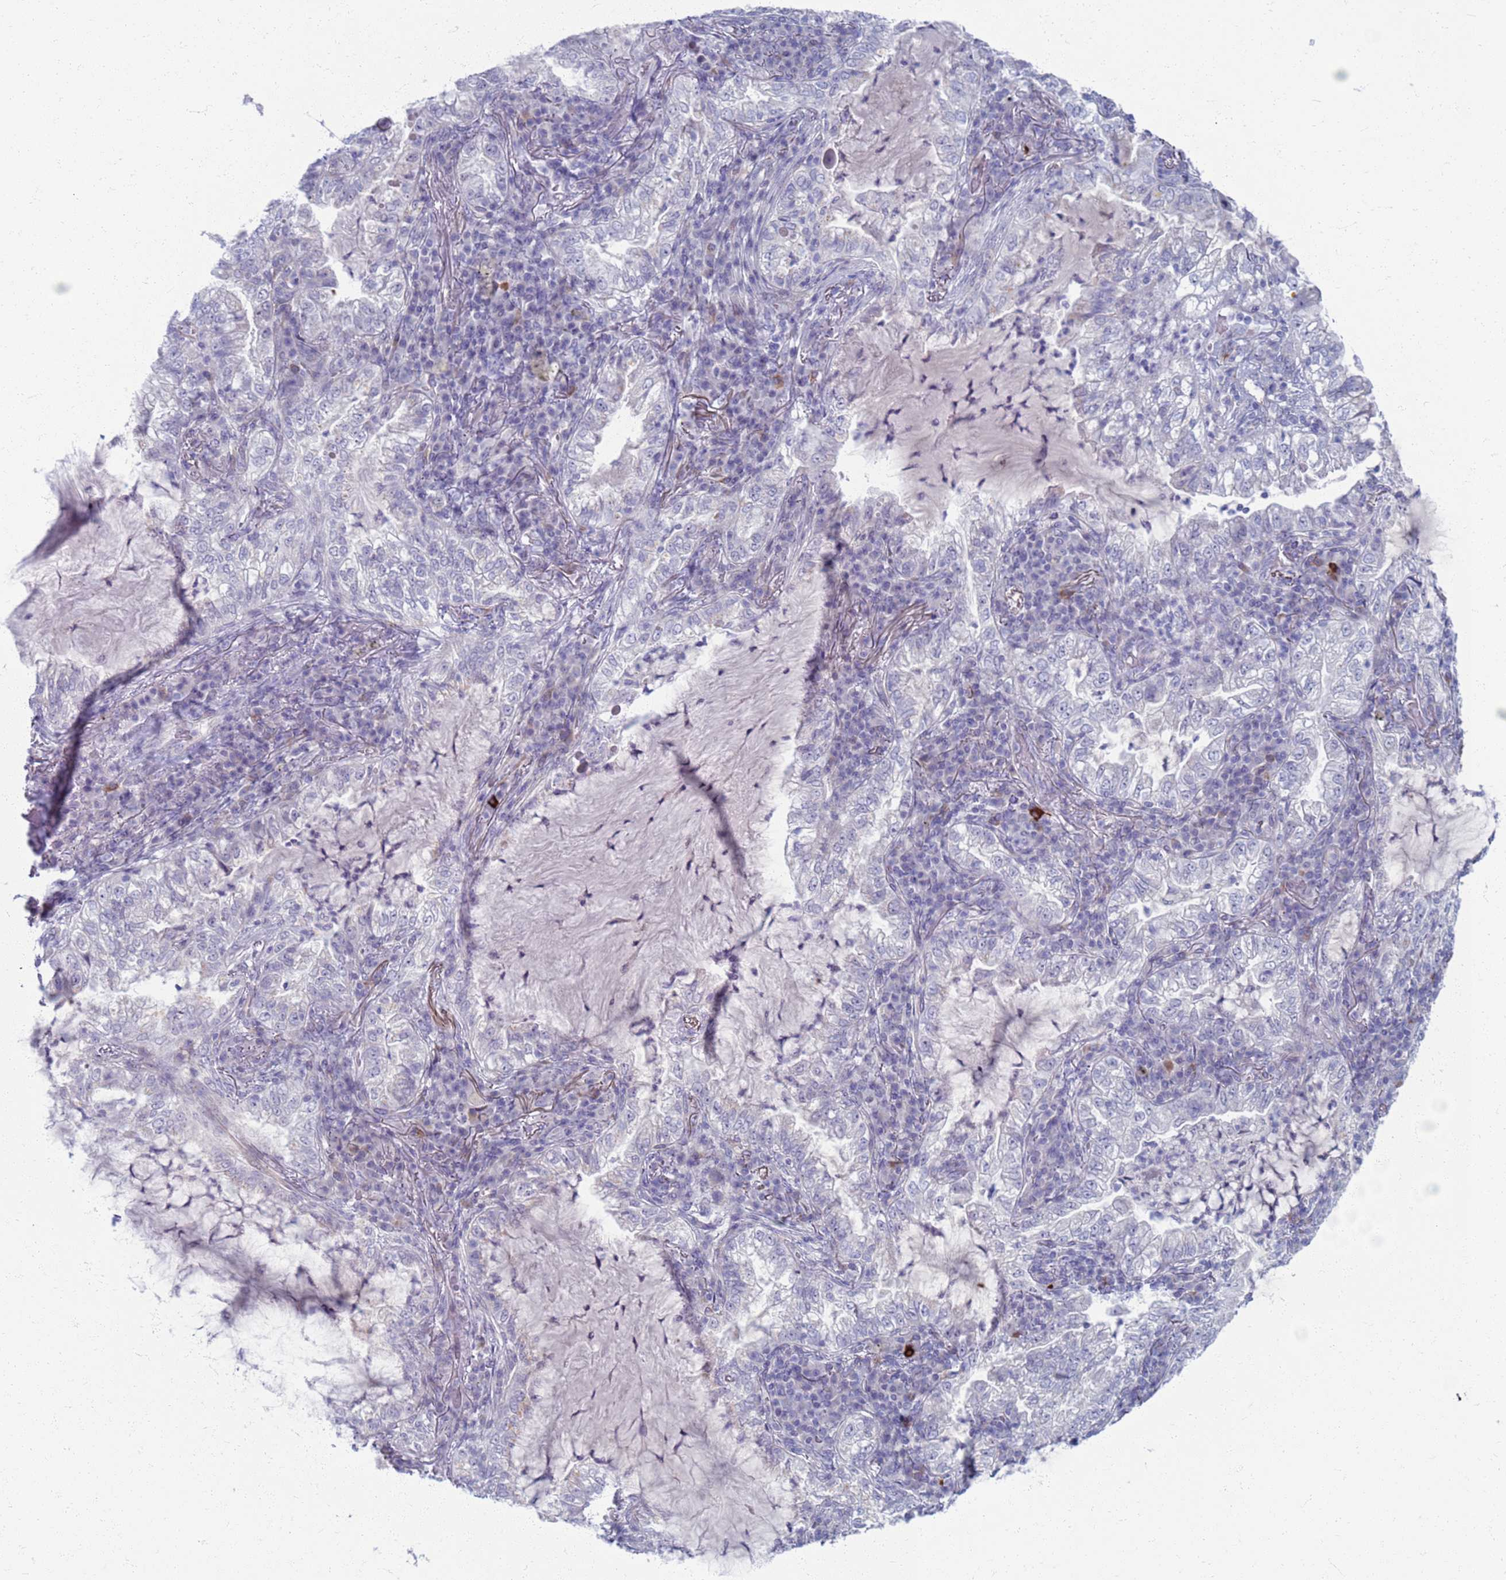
{"staining": {"intensity": "negative", "quantity": "none", "location": "none"}, "tissue": "lung cancer", "cell_type": "Tumor cells", "image_type": "cancer", "snomed": [{"axis": "morphology", "description": "Adenocarcinoma, NOS"}, {"axis": "topography", "description": "Lung"}], "caption": "Human lung cancer stained for a protein using immunohistochemistry demonstrates no positivity in tumor cells.", "gene": "CLCA2", "patient": {"sex": "female", "age": 73}}